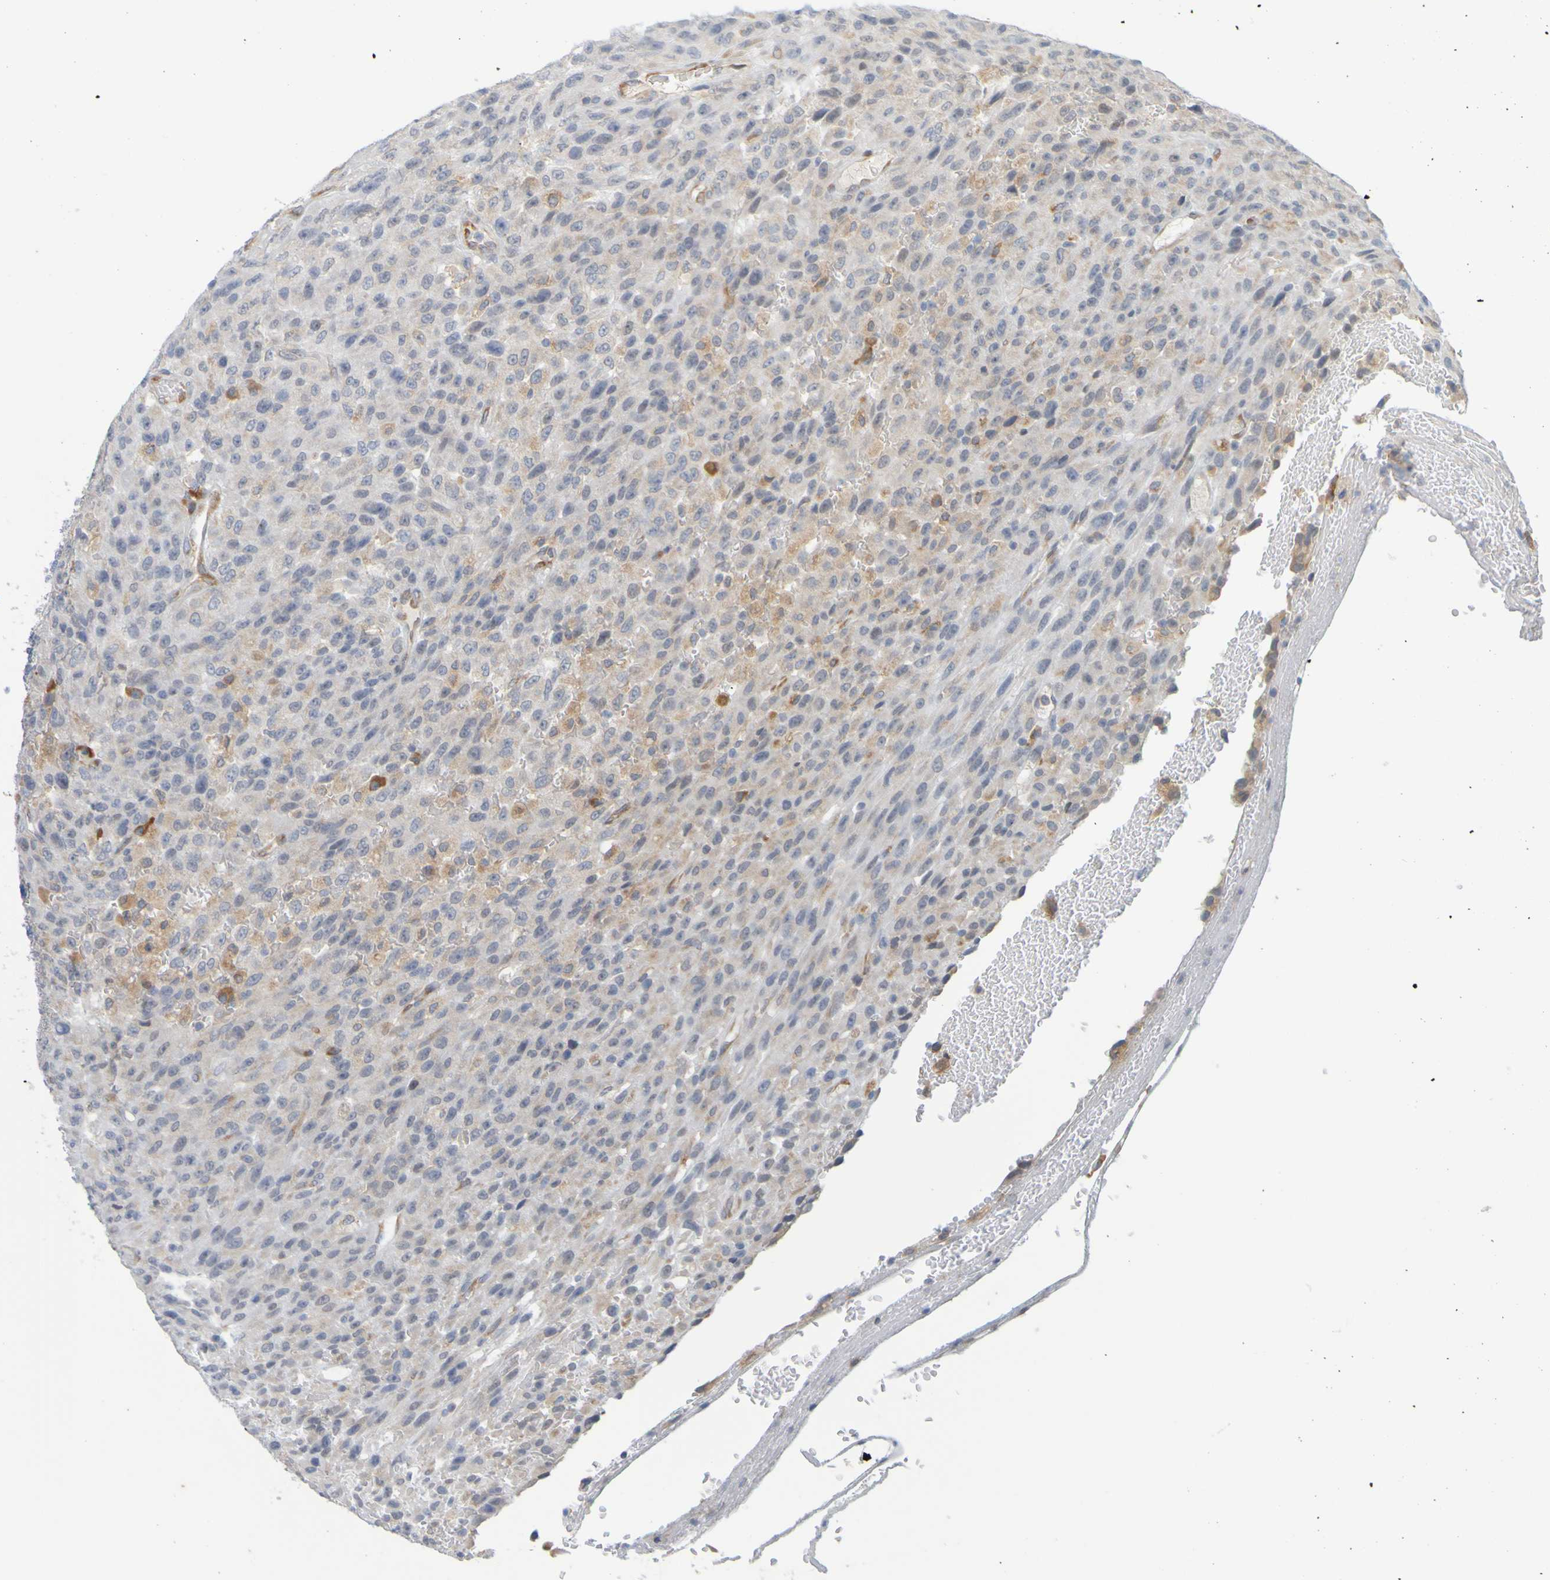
{"staining": {"intensity": "strong", "quantity": "<25%", "location": "cytoplasmic/membranous"}, "tissue": "urothelial cancer", "cell_type": "Tumor cells", "image_type": "cancer", "snomed": [{"axis": "morphology", "description": "Urothelial carcinoma, High grade"}, {"axis": "topography", "description": "Urinary bladder"}], "caption": "Strong cytoplasmic/membranous protein expression is appreciated in approximately <25% of tumor cells in urothelial cancer.", "gene": "MOGS", "patient": {"sex": "male", "age": 66}}